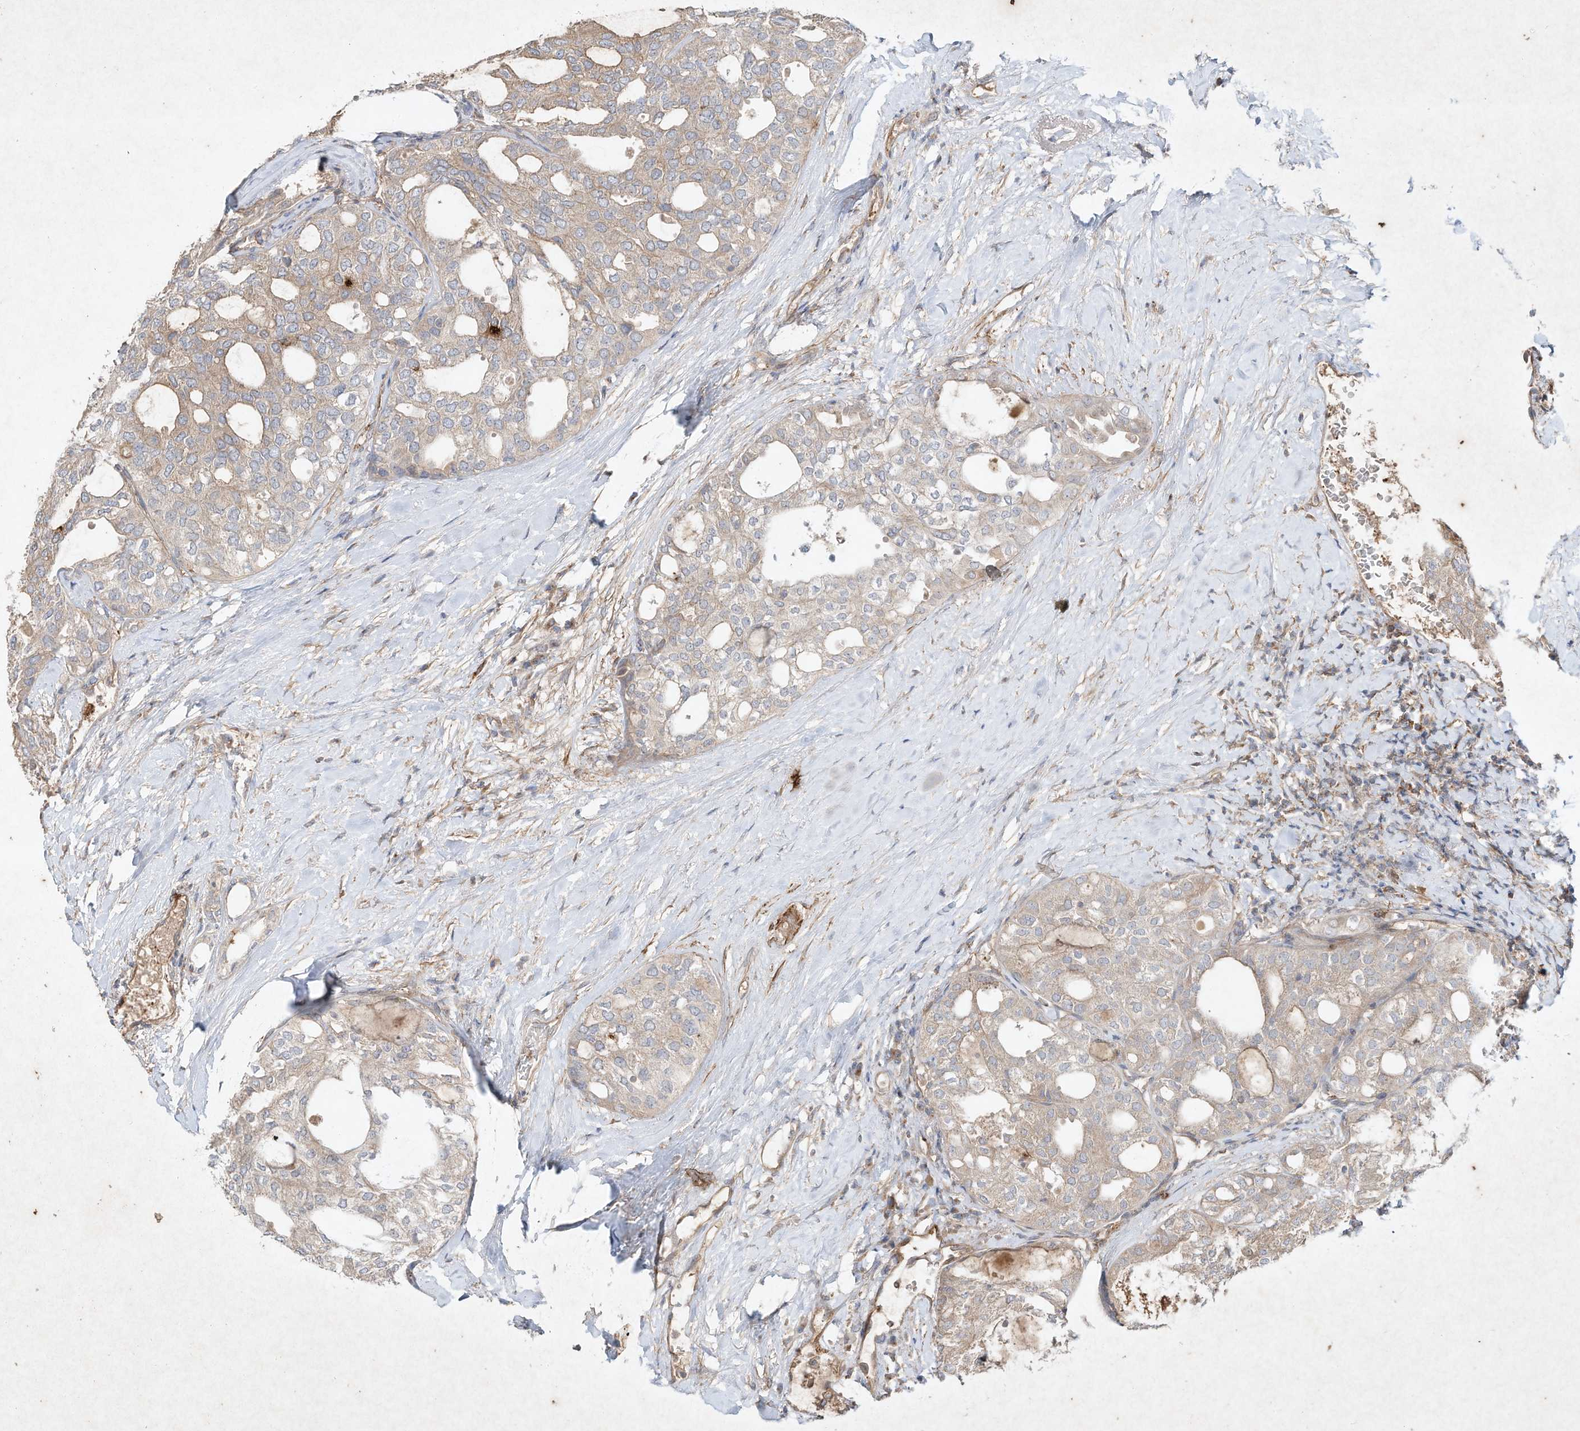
{"staining": {"intensity": "negative", "quantity": "none", "location": "none"}, "tissue": "thyroid cancer", "cell_type": "Tumor cells", "image_type": "cancer", "snomed": [{"axis": "morphology", "description": "Follicular adenoma carcinoma, NOS"}, {"axis": "topography", "description": "Thyroid gland"}], "caption": "Follicular adenoma carcinoma (thyroid) stained for a protein using immunohistochemistry (IHC) shows no expression tumor cells.", "gene": "HTR5A", "patient": {"sex": "male", "age": 75}}